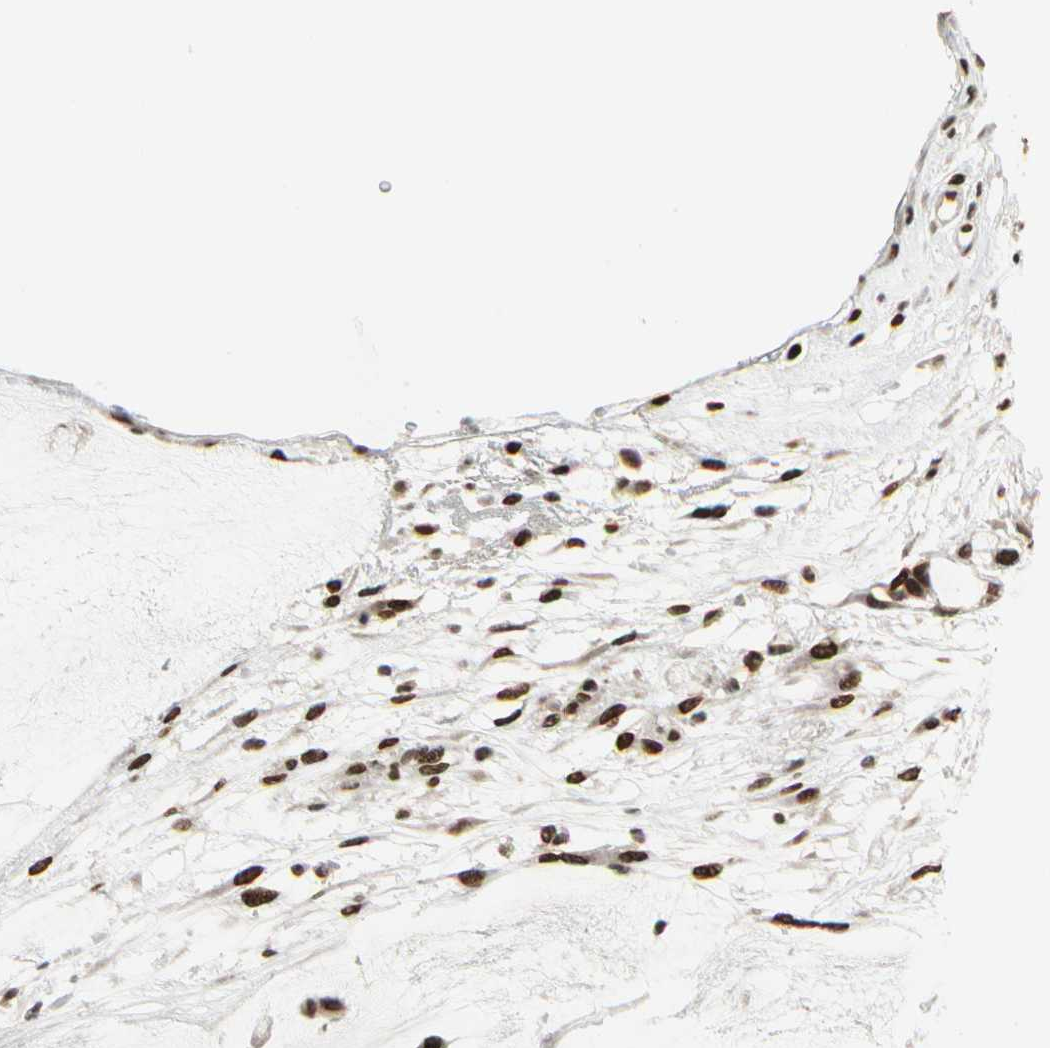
{"staining": {"intensity": "strong", "quantity": ">75%", "location": "nuclear"}, "tissue": "ovarian cancer", "cell_type": "Tumor cells", "image_type": "cancer", "snomed": [{"axis": "morphology", "description": "Cystadenocarcinoma, mucinous, NOS"}, {"axis": "topography", "description": "Ovary"}], "caption": "DAB (3,3'-diaminobenzidine) immunohistochemical staining of human ovarian cancer displays strong nuclear protein staining in about >75% of tumor cells.", "gene": "HMG20A", "patient": {"sex": "female", "age": 39}}